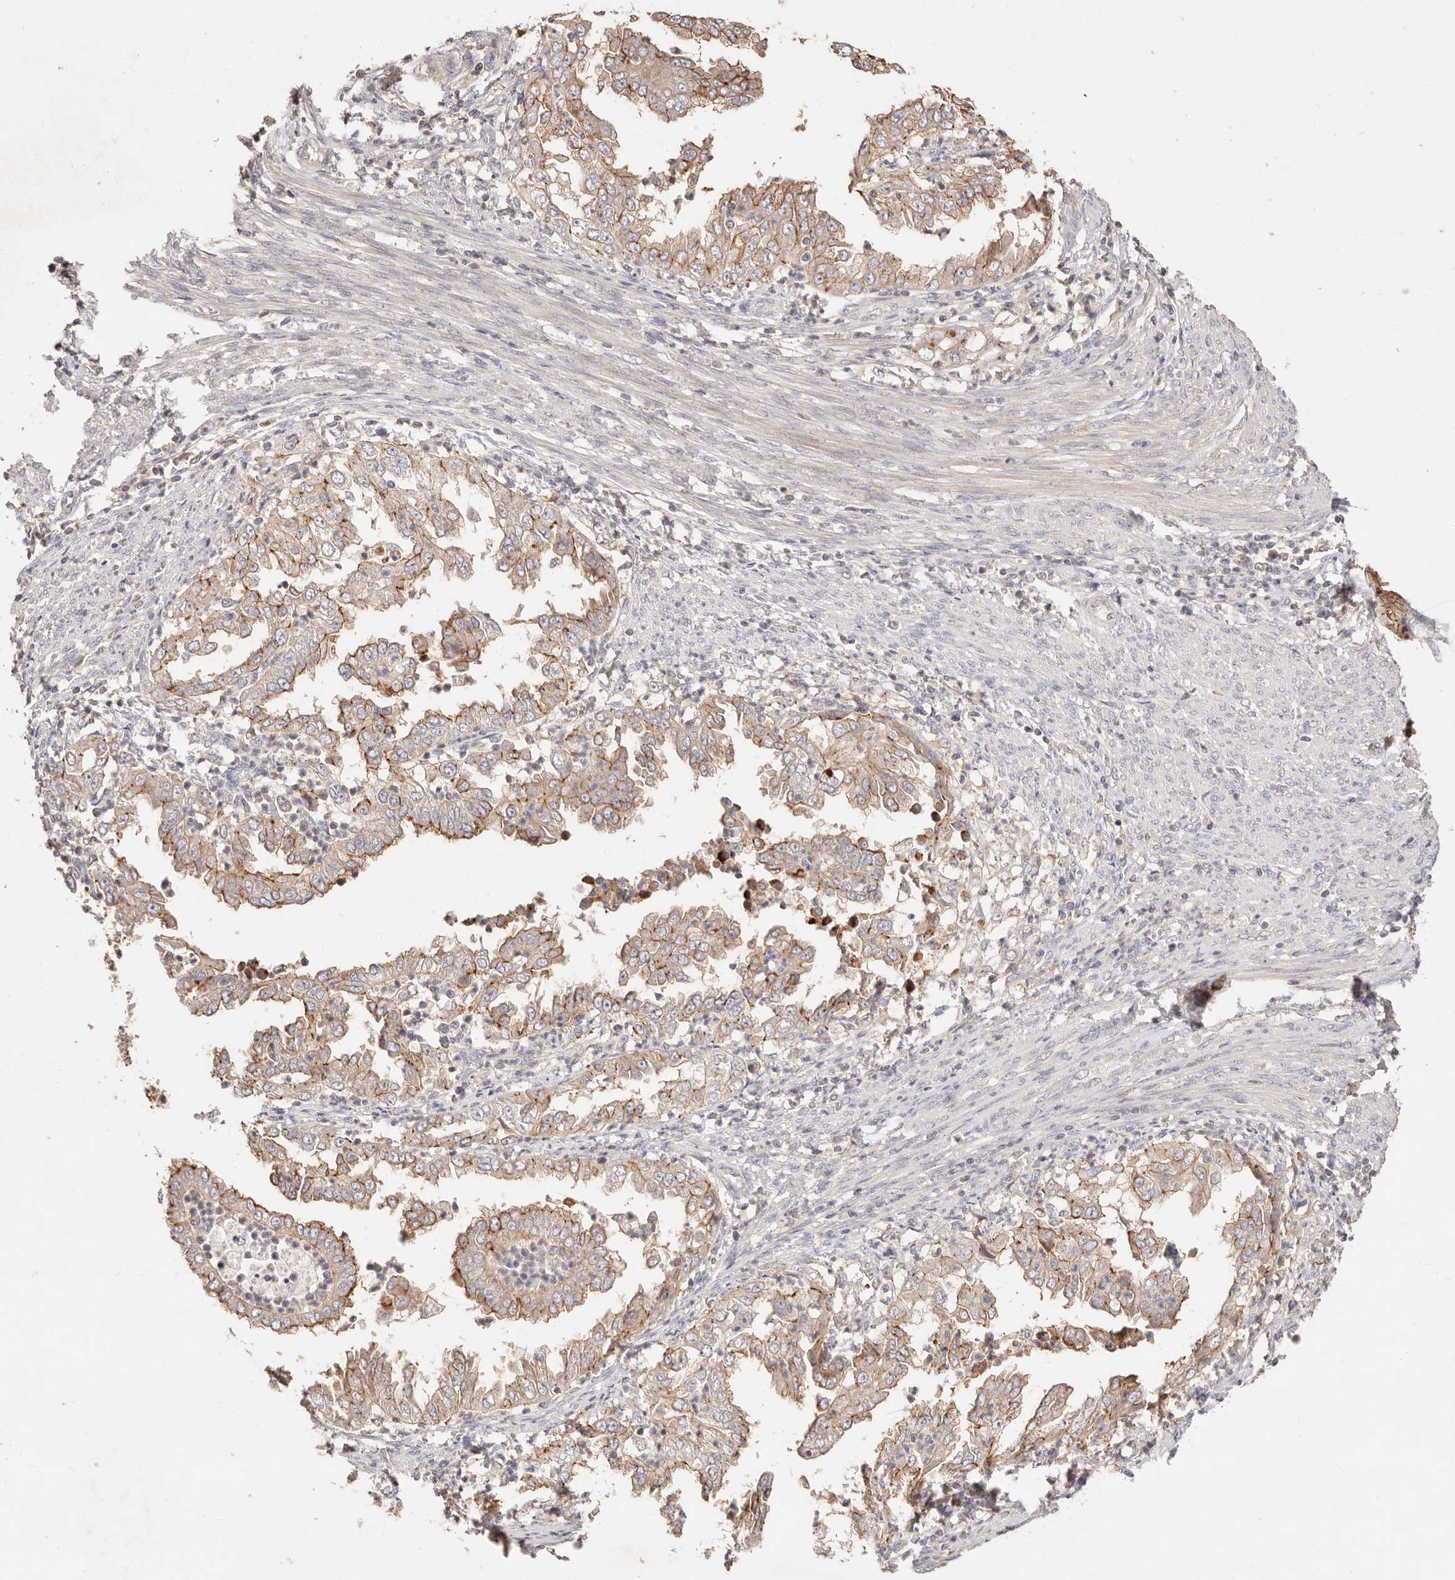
{"staining": {"intensity": "moderate", "quantity": "25%-75%", "location": "cytoplasmic/membranous"}, "tissue": "endometrial cancer", "cell_type": "Tumor cells", "image_type": "cancer", "snomed": [{"axis": "morphology", "description": "Adenocarcinoma, NOS"}, {"axis": "topography", "description": "Endometrium"}], "caption": "Immunohistochemistry (DAB (3,3'-diaminobenzidine)) staining of human endometrial adenocarcinoma shows moderate cytoplasmic/membranous protein expression in about 25%-75% of tumor cells.", "gene": "CXADR", "patient": {"sex": "female", "age": 85}}